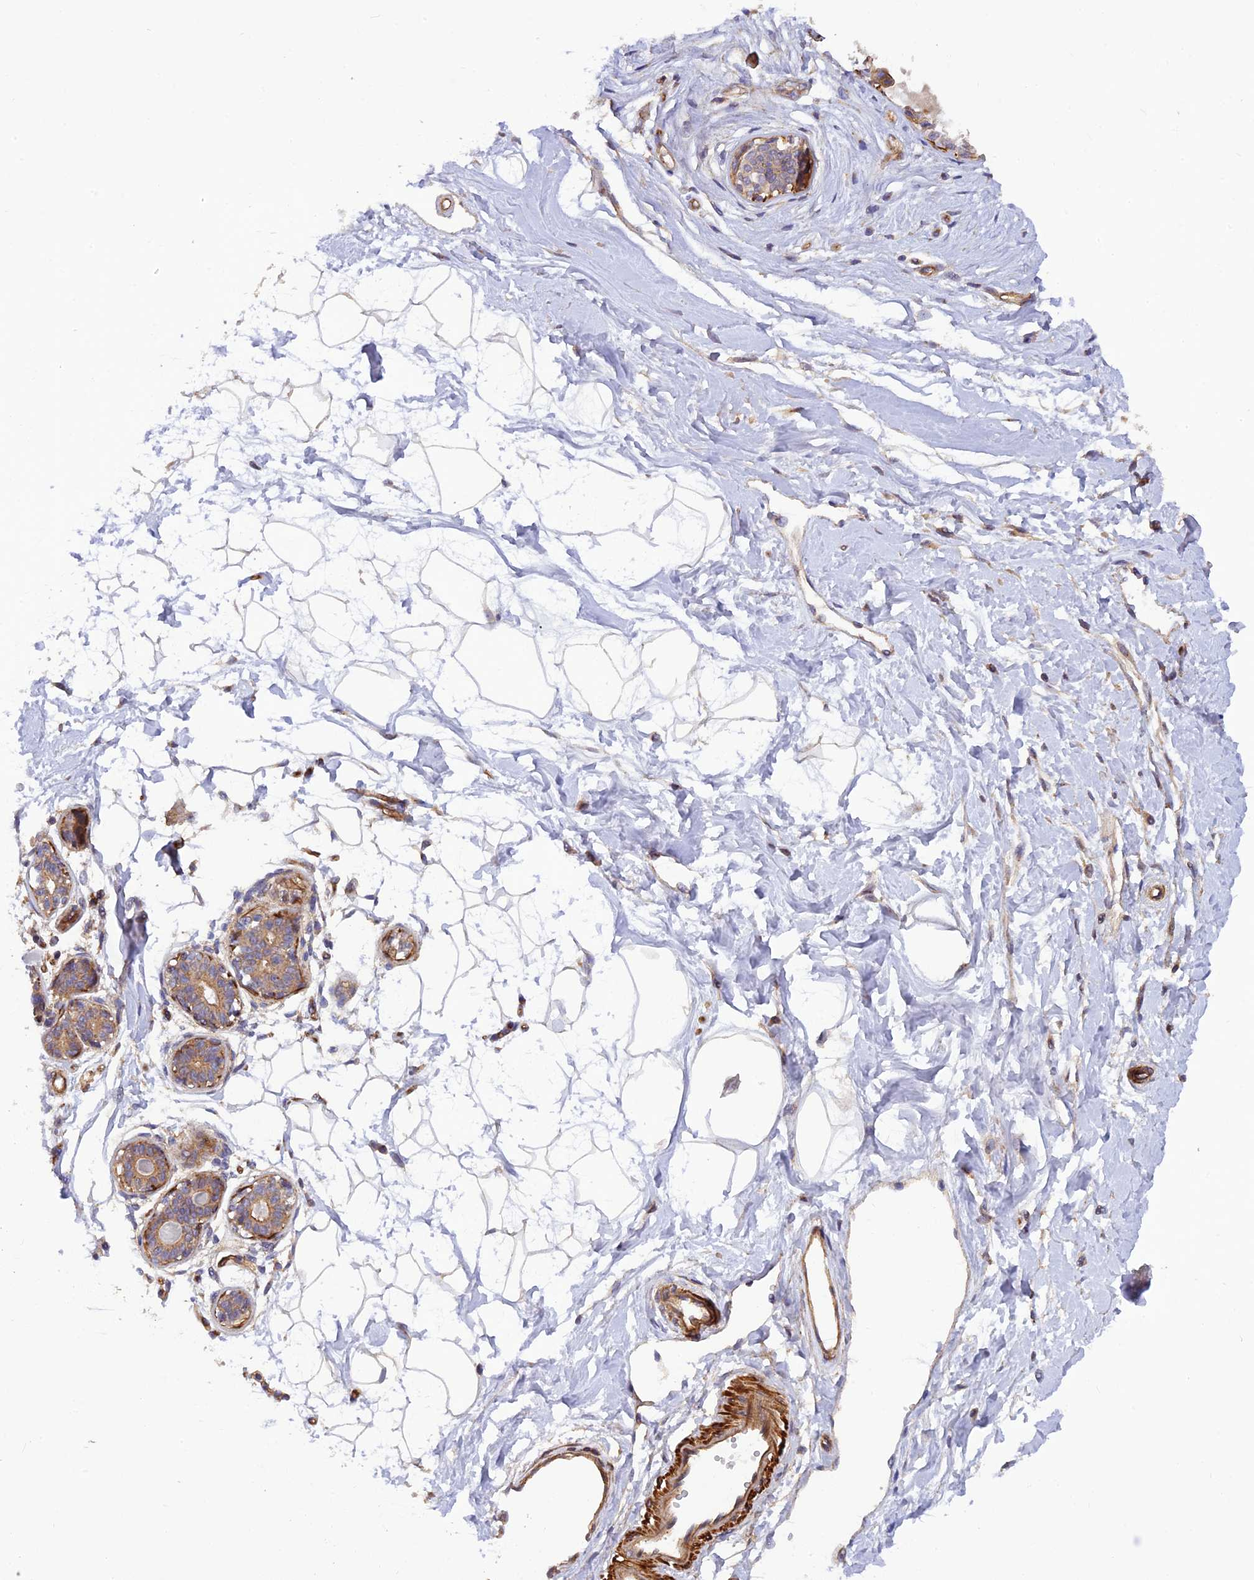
{"staining": {"intensity": "negative", "quantity": "none", "location": "none"}, "tissue": "breast", "cell_type": "Adipocytes", "image_type": "normal", "snomed": [{"axis": "morphology", "description": "Normal tissue, NOS"}, {"axis": "topography", "description": "Breast"}], "caption": "Protein analysis of unremarkable breast reveals no significant staining in adipocytes.", "gene": "ADAMTS15", "patient": {"sex": "female", "age": 45}}